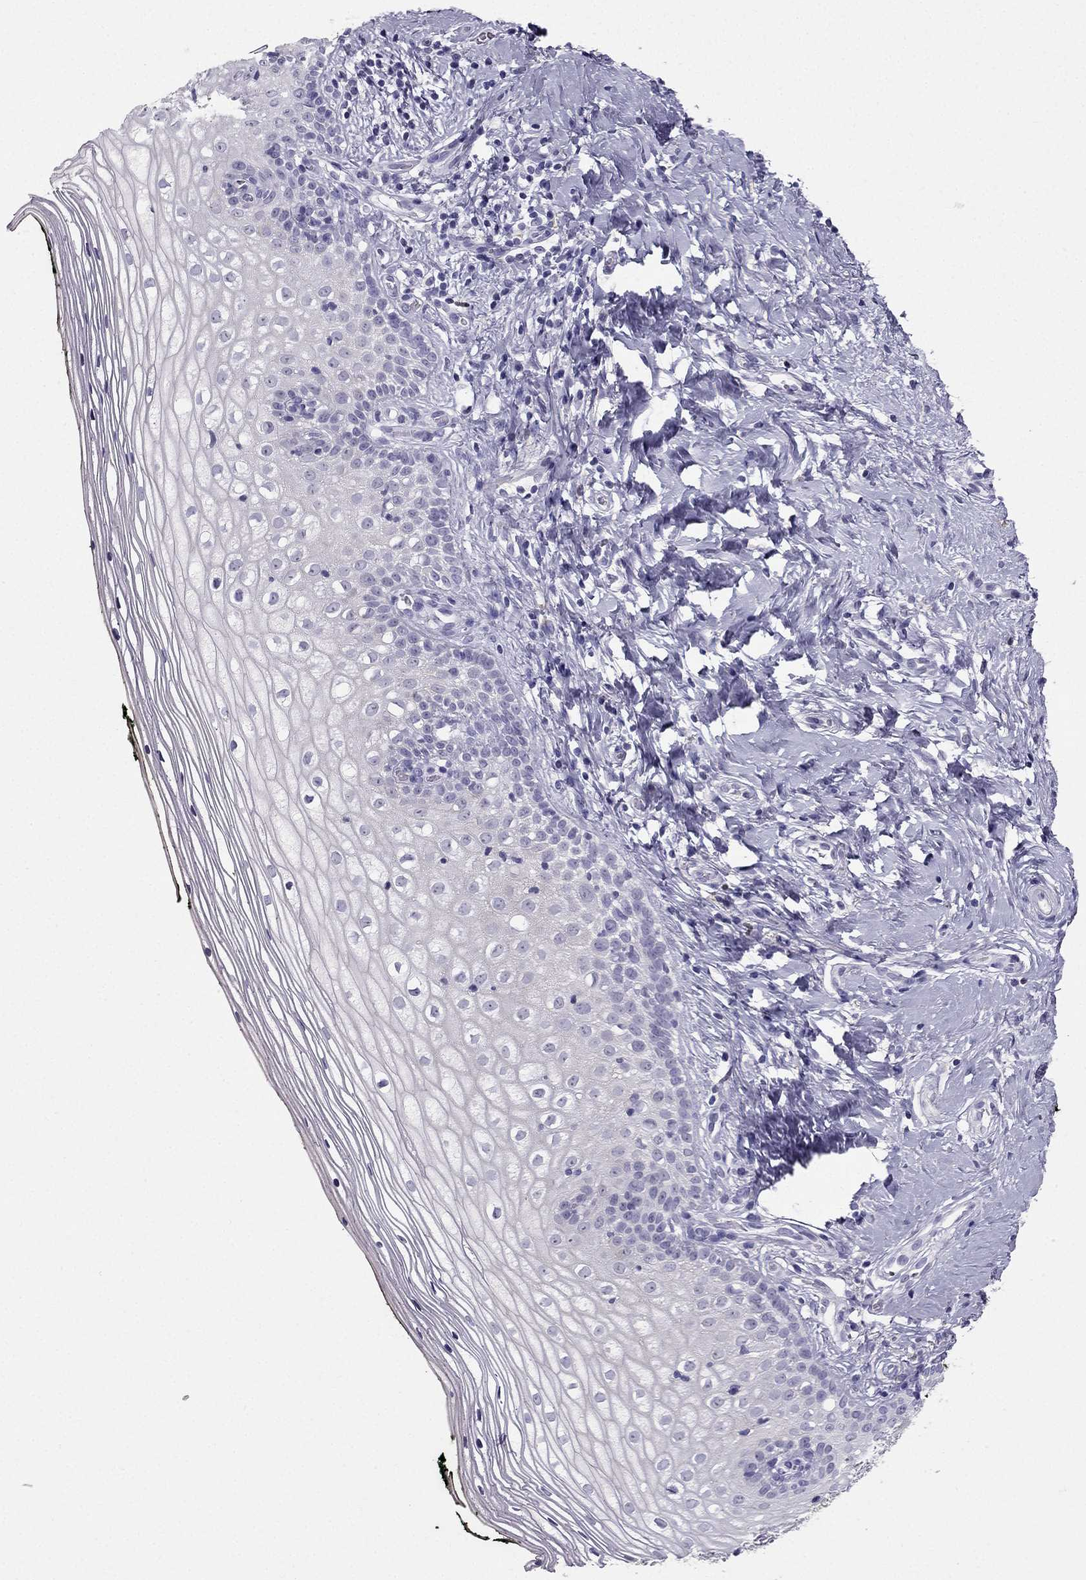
{"staining": {"intensity": "negative", "quantity": "none", "location": "none"}, "tissue": "vagina", "cell_type": "Squamous epithelial cells", "image_type": "normal", "snomed": [{"axis": "morphology", "description": "Normal tissue, NOS"}, {"axis": "topography", "description": "Vagina"}], "caption": "Immunohistochemistry (IHC) of unremarkable human vagina shows no positivity in squamous epithelial cells.", "gene": "LMTK3", "patient": {"sex": "female", "age": 47}}